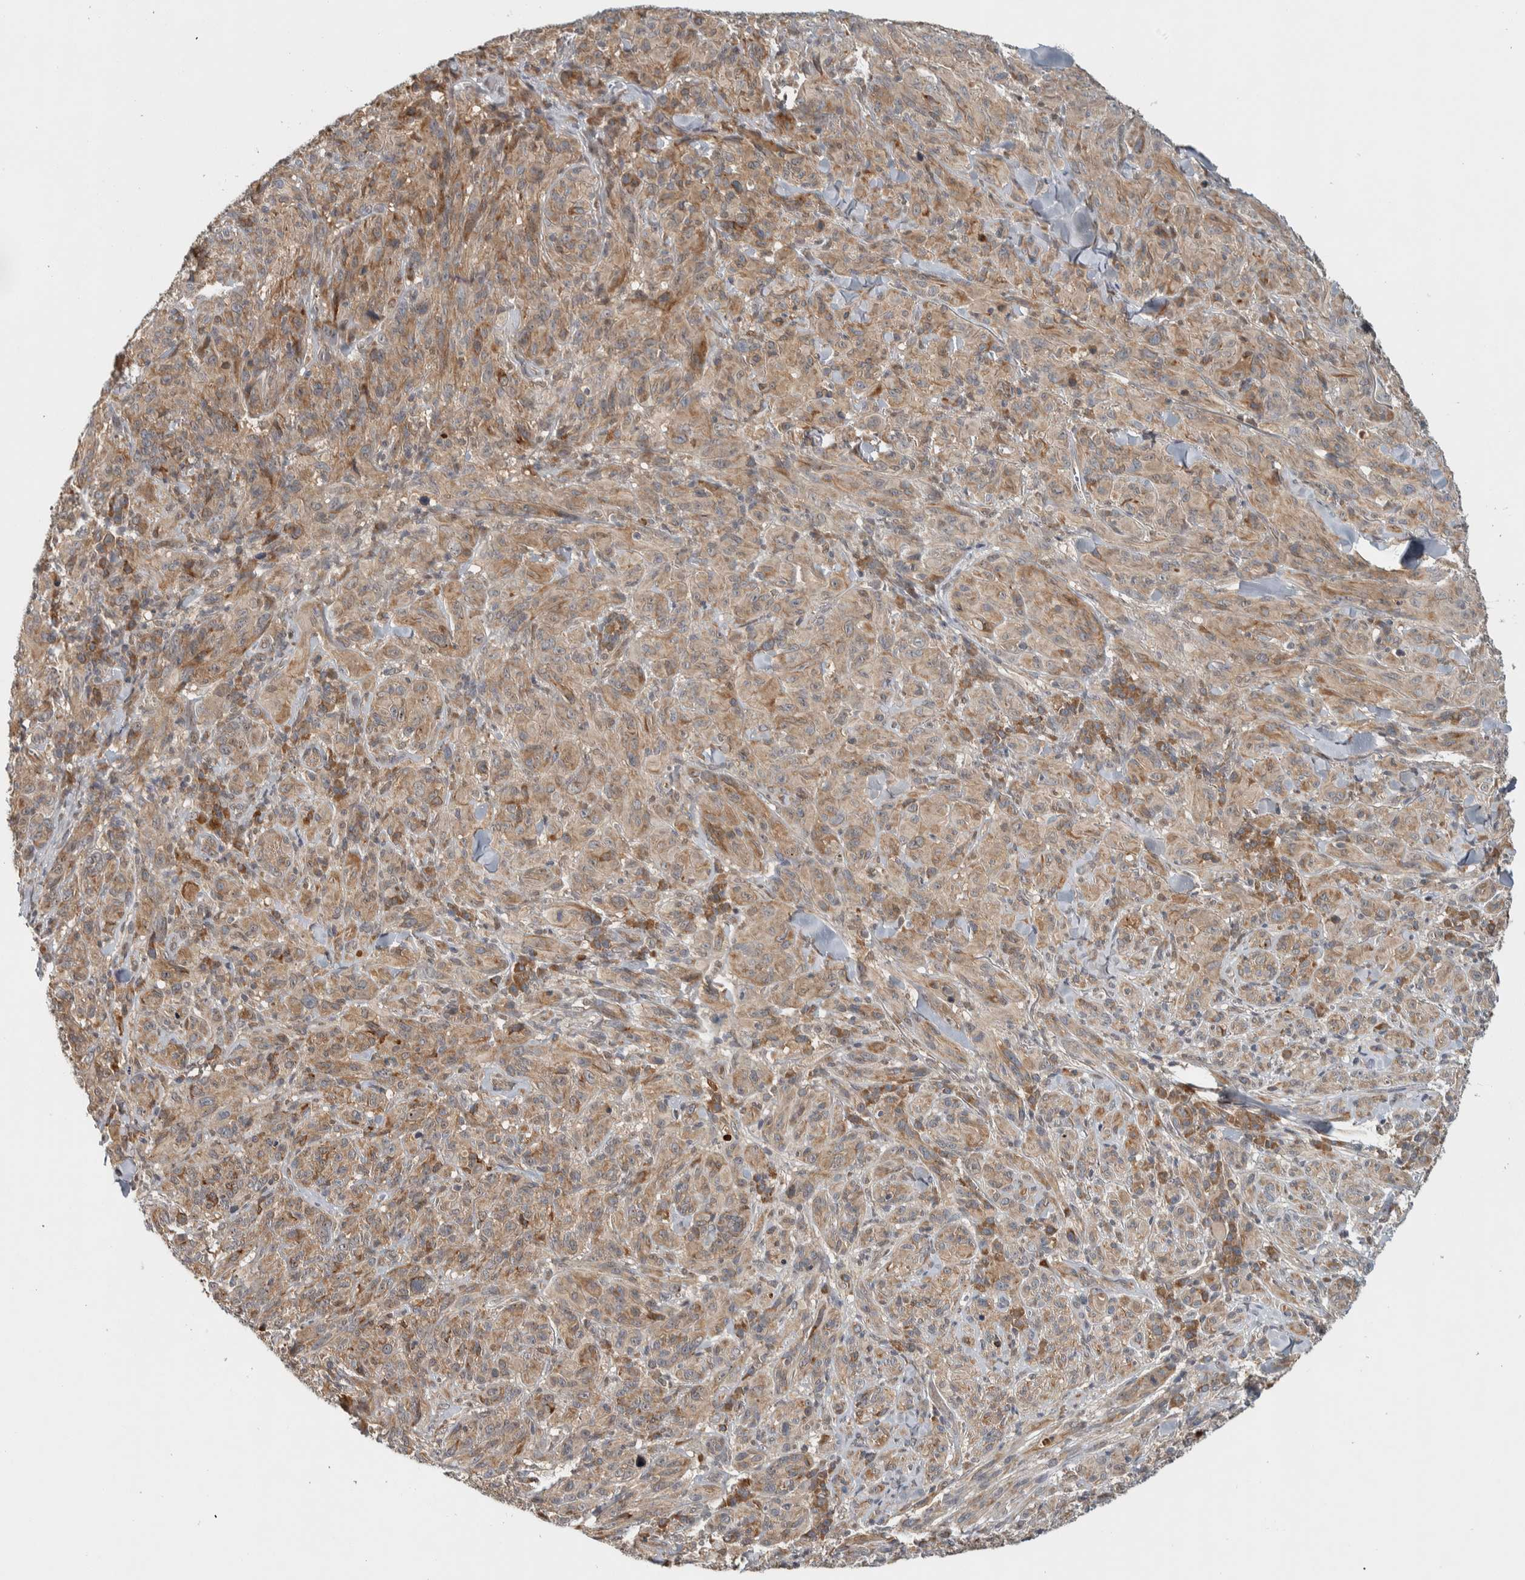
{"staining": {"intensity": "weak", "quantity": ">75%", "location": "cytoplasmic/membranous"}, "tissue": "melanoma", "cell_type": "Tumor cells", "image_type": "cancer", "snomed": [{"axis": "morphology", "description": "Malignant melanoma, NOS"}, {"axis": "topography", "description": "Skin of head"}], "caption": "IHC (DAB (3,3'-diaminobenzidine)) staining of human malignant melanoma displays weak cytoplasmic/membranous protein expression in approximately >75% of tumor cells.", "gene": "TBC1D31", "patient": {"sex": "male", "age": 96}}